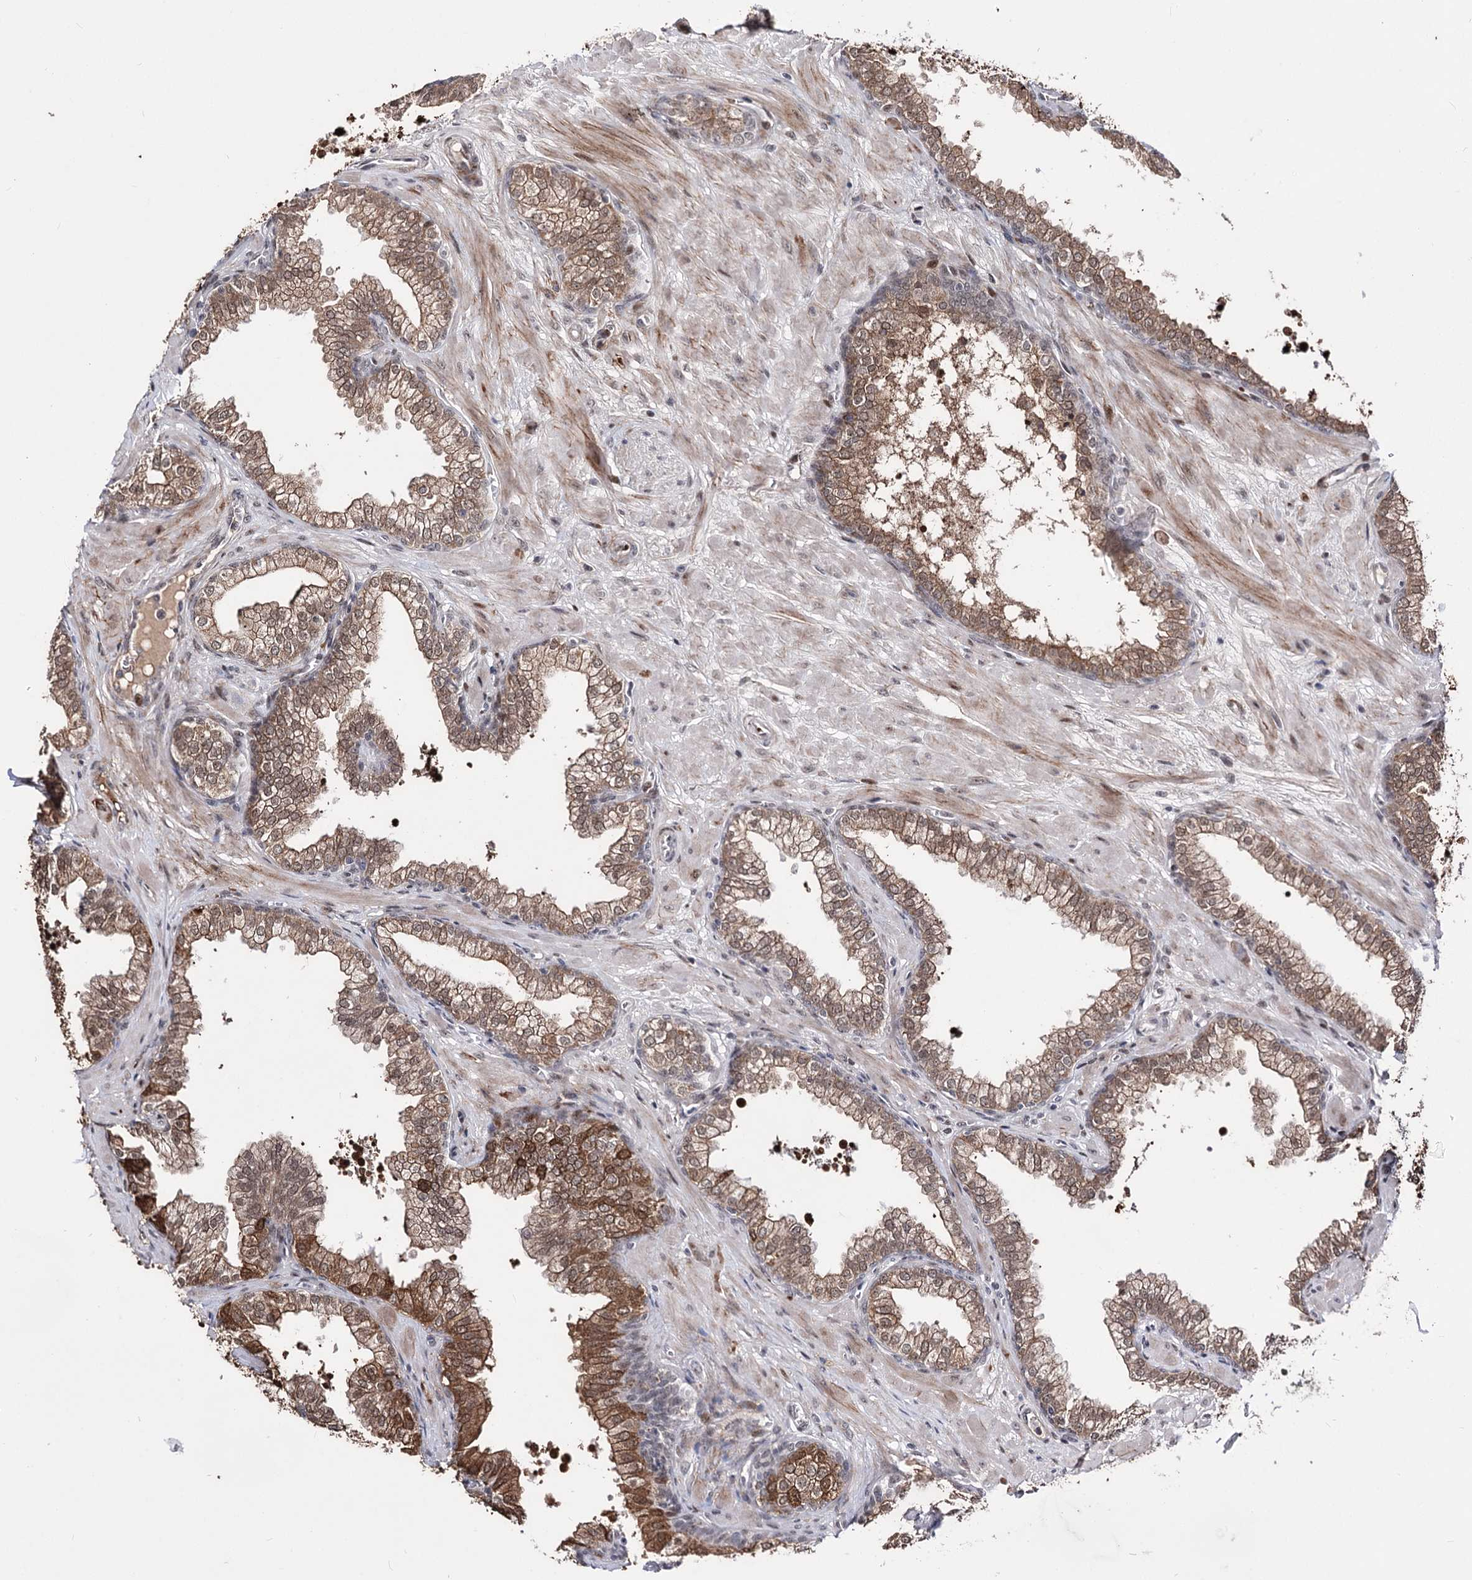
{"staining": {"intensity": "moderate", "quantity": ">75%", "location": "cytoplasmic/membranous,nuclear"}, "tissue": "prostate", "cell_type": "Glandular cells", "image_type": "normal", "snomed": [{"axis": "morphology", "description": "Normal tissue, NOS"}, {"axis": "topography", "description": "Prostate"}], "caption": "Prostate stained with DAB immunohistochemistry (IHC) shows medium levels of moderate cytoplasmic/membranous,nuclear staining in about >75% of glandular cells.", "gene": "STOX1", "patient": {"sex": "male", "age": 60}}